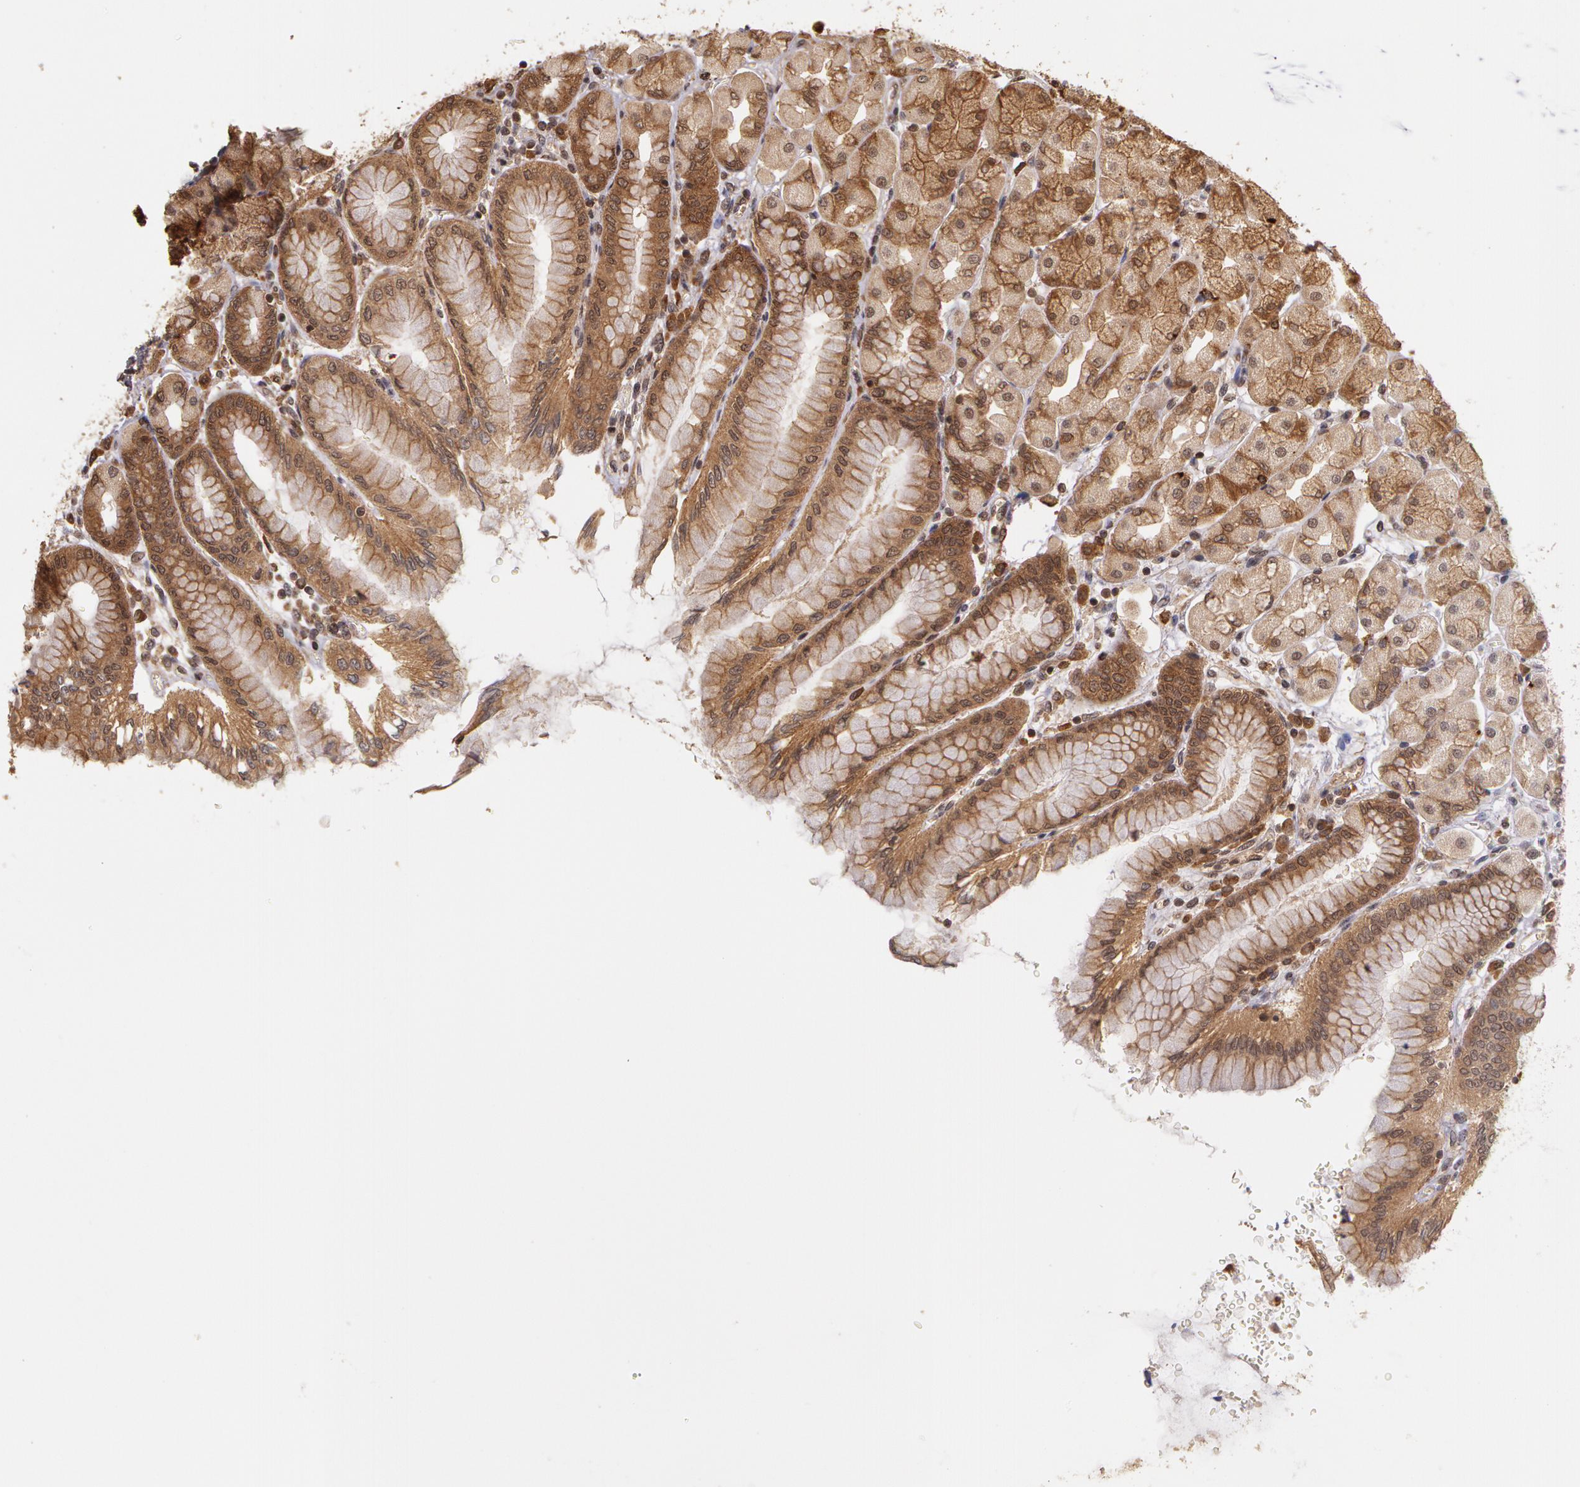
{"staining": {"intensity": "strong", "quantity": ">75%", "location": "cytoplasmic/membranous"}, "tissue": "stomach", "cell_type": "Glandular cells", "image_type": "normal", "snomed": [{"axis": "morphology", "description": "Normal tissue, NOS"}, {"axis": "topography", "description": "Stomach, upper"}], "caption": "A brown stain highlights strong cytoplasmic/membranous expression of a protein in glandular cells of unremarkable stomach.", "gene": "ASCC2", "patient": {"sex": "female", "age": 56}}